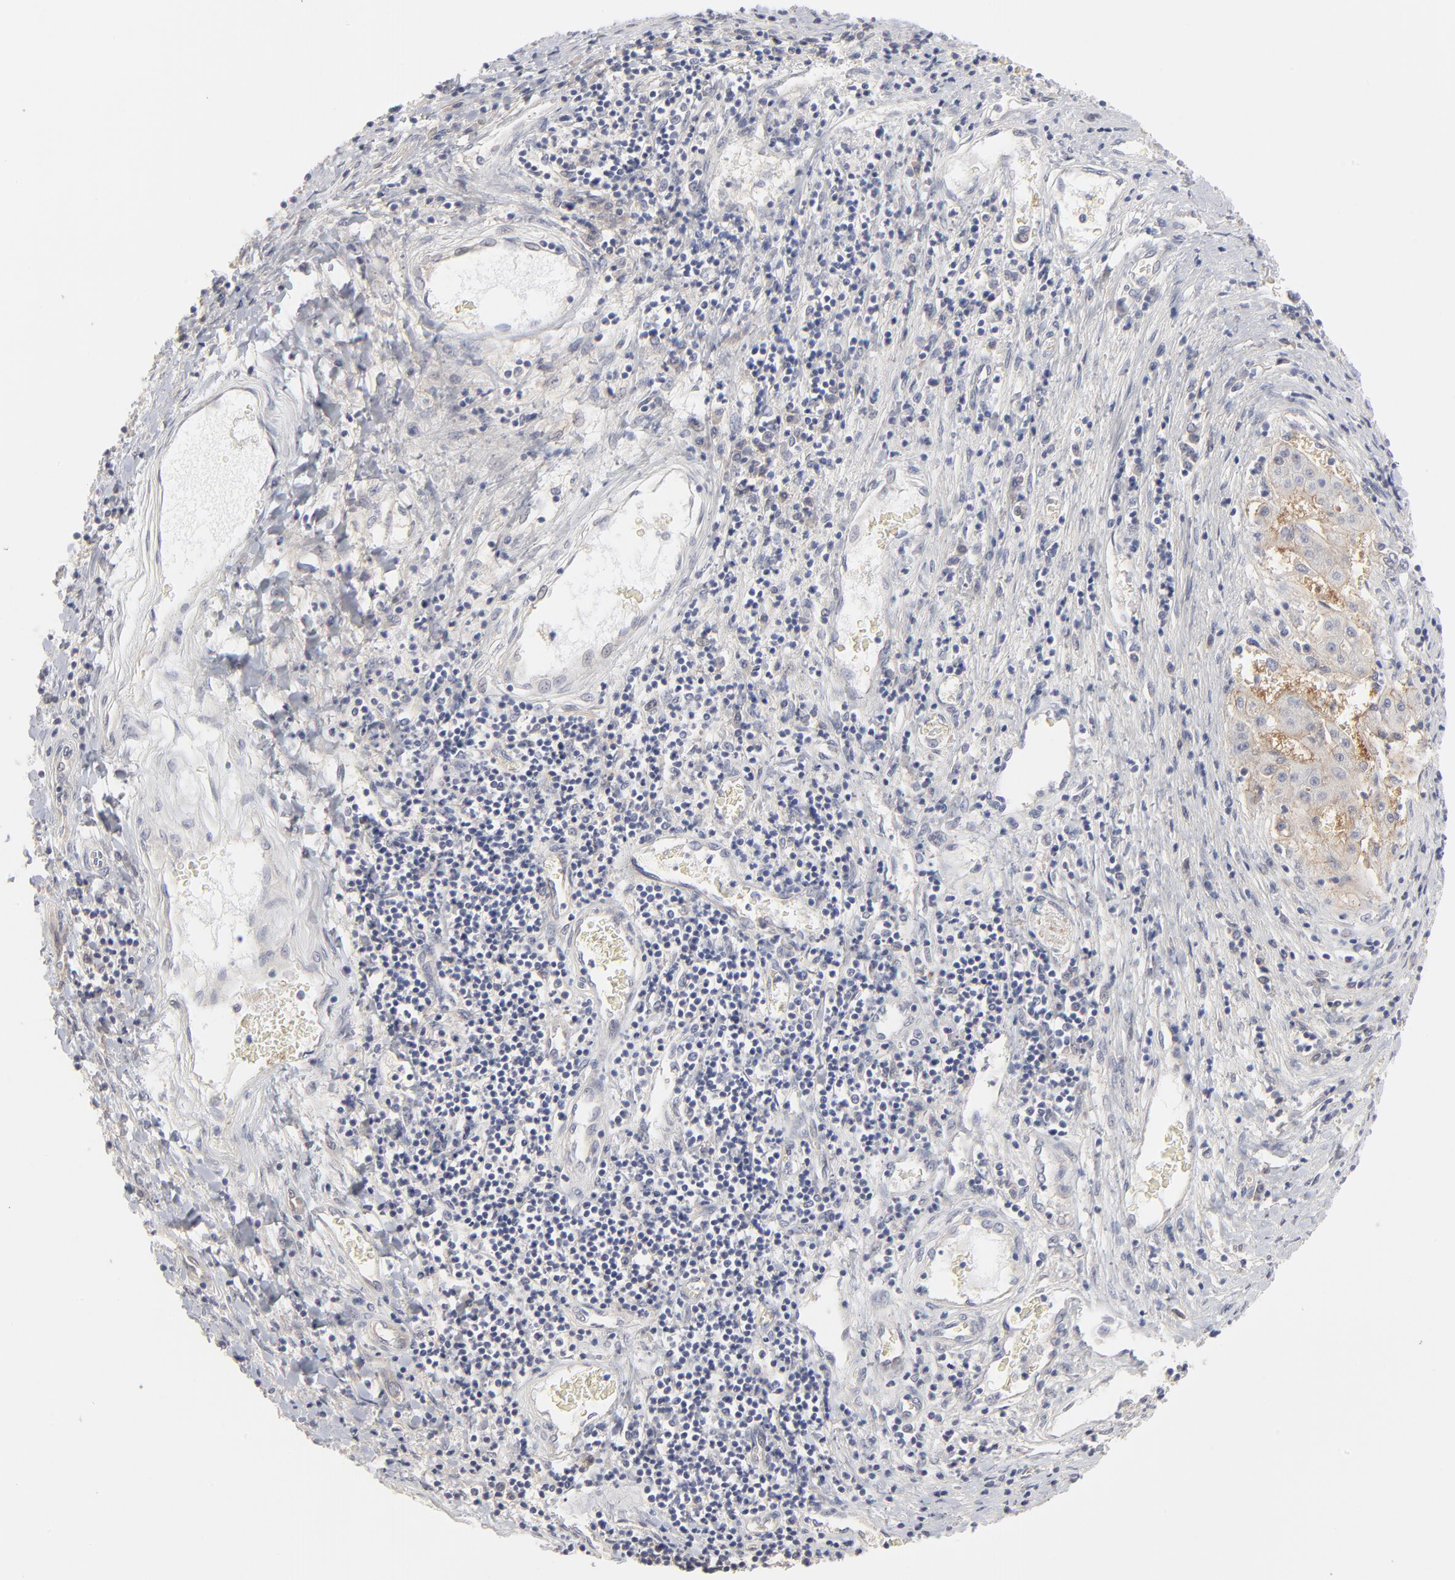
{"staining": {"intensity": "weak", "quantity": "<25%", "location": "cytoplasmic/membranous"}, "tissue": "liver cancer", "cell_type": "Tumor cells", "image_type": "cancer", "snomed": [{"axis": "morphology", "description": "Carcinoma, Hepatocellular, NOS"}, {"axis": "topography", "description": "Liver"}], "caption": "The photomicrograph shows no significant positivity in tumor cells of liver cancer. (DAB (3,3'-diaminobenzidine) immunohistochemistry (IHC), high magnification).", "gene": "SLC16A1", "patient": {"sex": "male", "age": 24}}